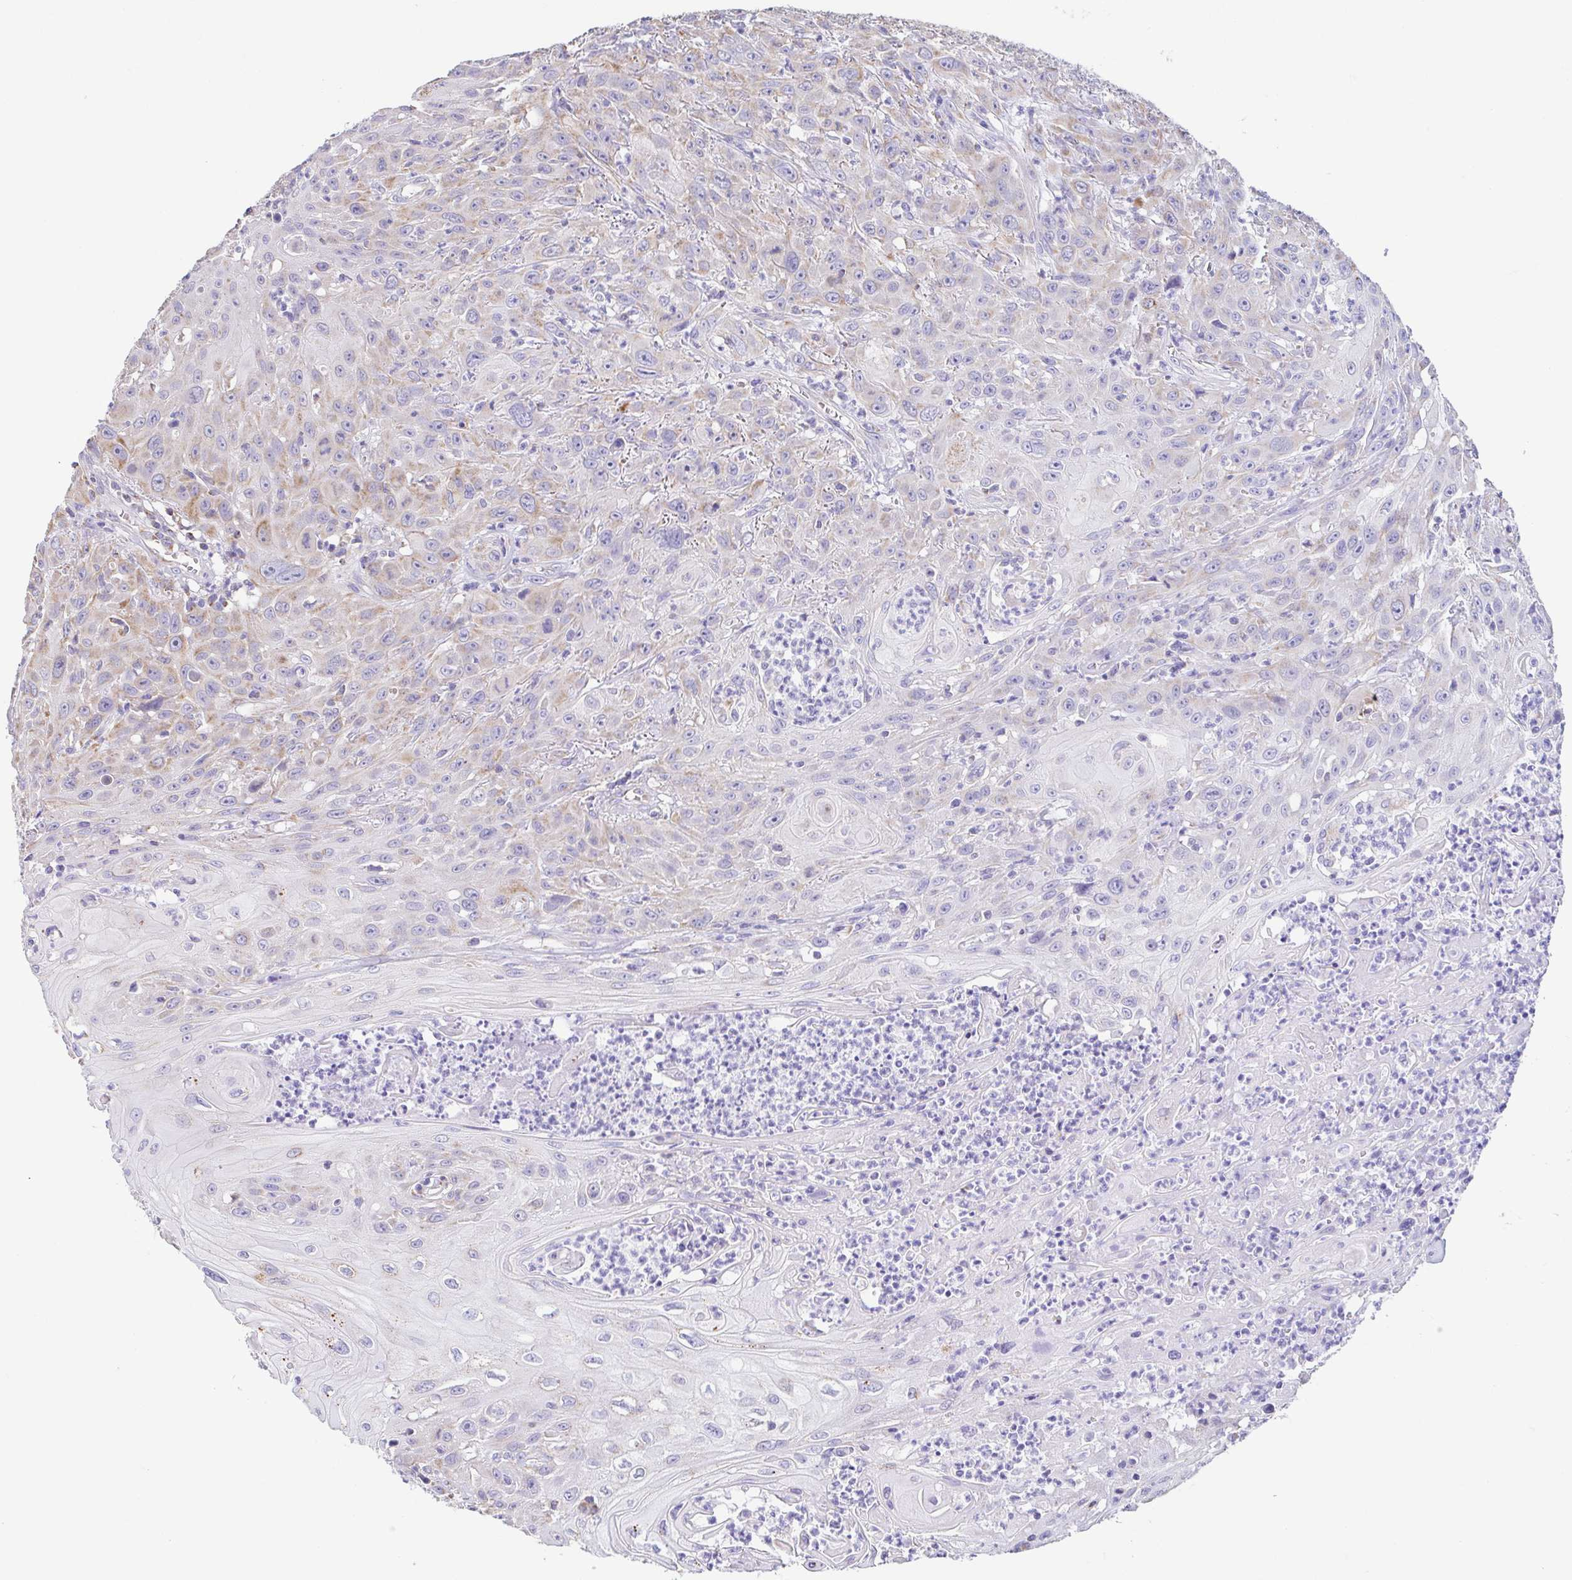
{"staining": {"intensity": "weak", "quantity": "<25%", "location": "cytoplasmic/membranous"}, "tissue": "head and neck cancer", "cell_type": "Tumor cells", "image_type": "cancer", "snomed": [{"axis": "morphology", "description": "Squamous cell carcinoma, NOS"}, {"axis": "topography", "description": "Skin"}, {"axis": "topography", "description": "Head-Neck"}], "caption": "High magnification brightfield microscopy of head and neck squamous cell carcinoma stained with DAB (3,3'-diaminobenzidine) (brown) and counterstained with hematoxylin (blue): tumor cells show no significant staining.", "gene": "GINM1", "patient": {"sex": "male", "age": 80}}